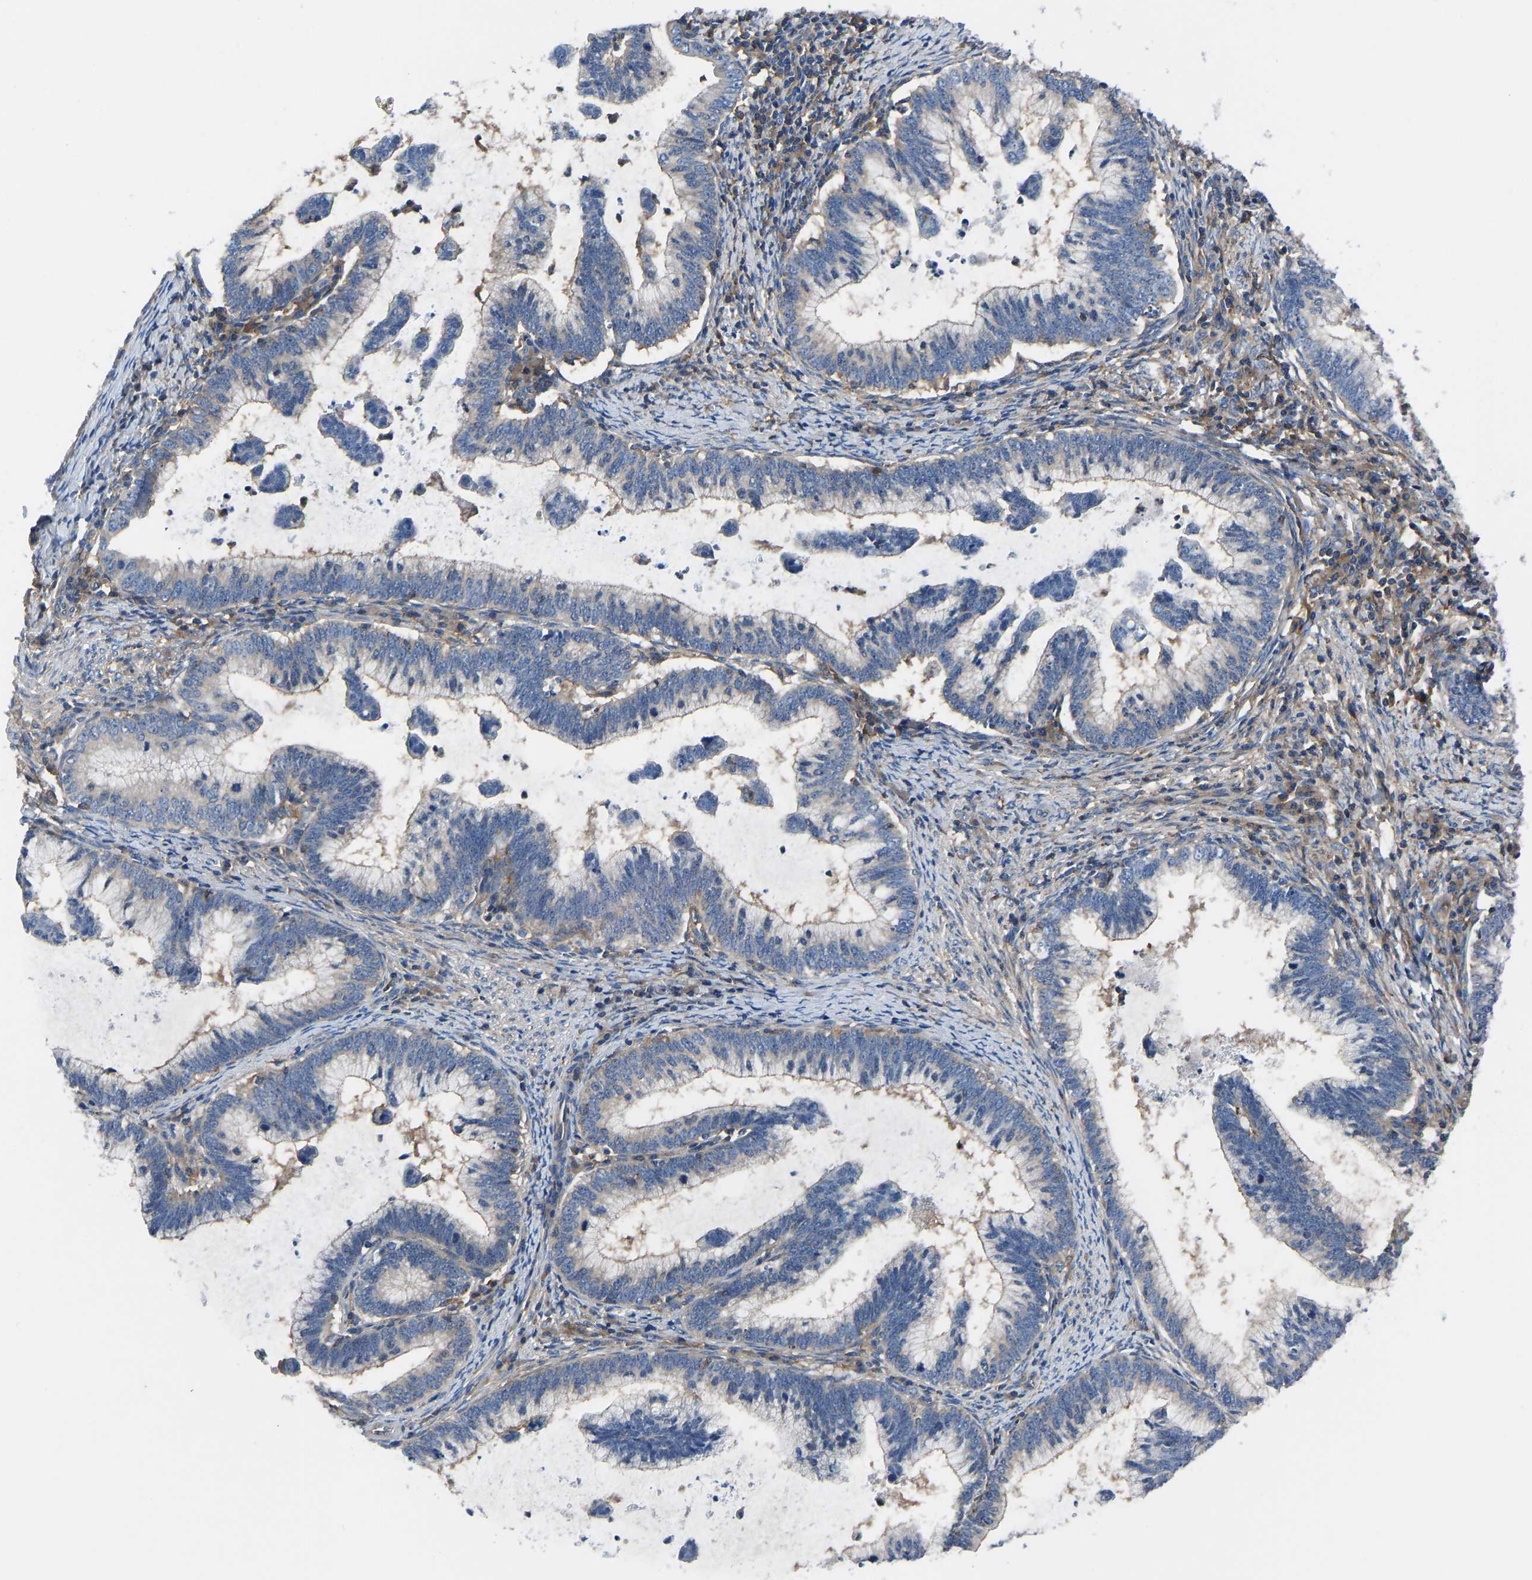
{"staining": {"intensity": "weak", "quantity": "<25%", "location": "cytoplasmic/membranous"}, "tissue": "cervical cancer", "cell_type": "Tumor cells", "image_type": "cancer", "snomed": [{"axis": "morphology", "description": "Adenocarcinoma, NOS"}, {"axis": "topography", "description": "Cervix"}], "caption": "Protein analysis of adenocarcinoma (cervical) displays no significant expression in tumor cells.", "gene": "PRKAR1A", "patient": {"sex": "female", "age": 36}}